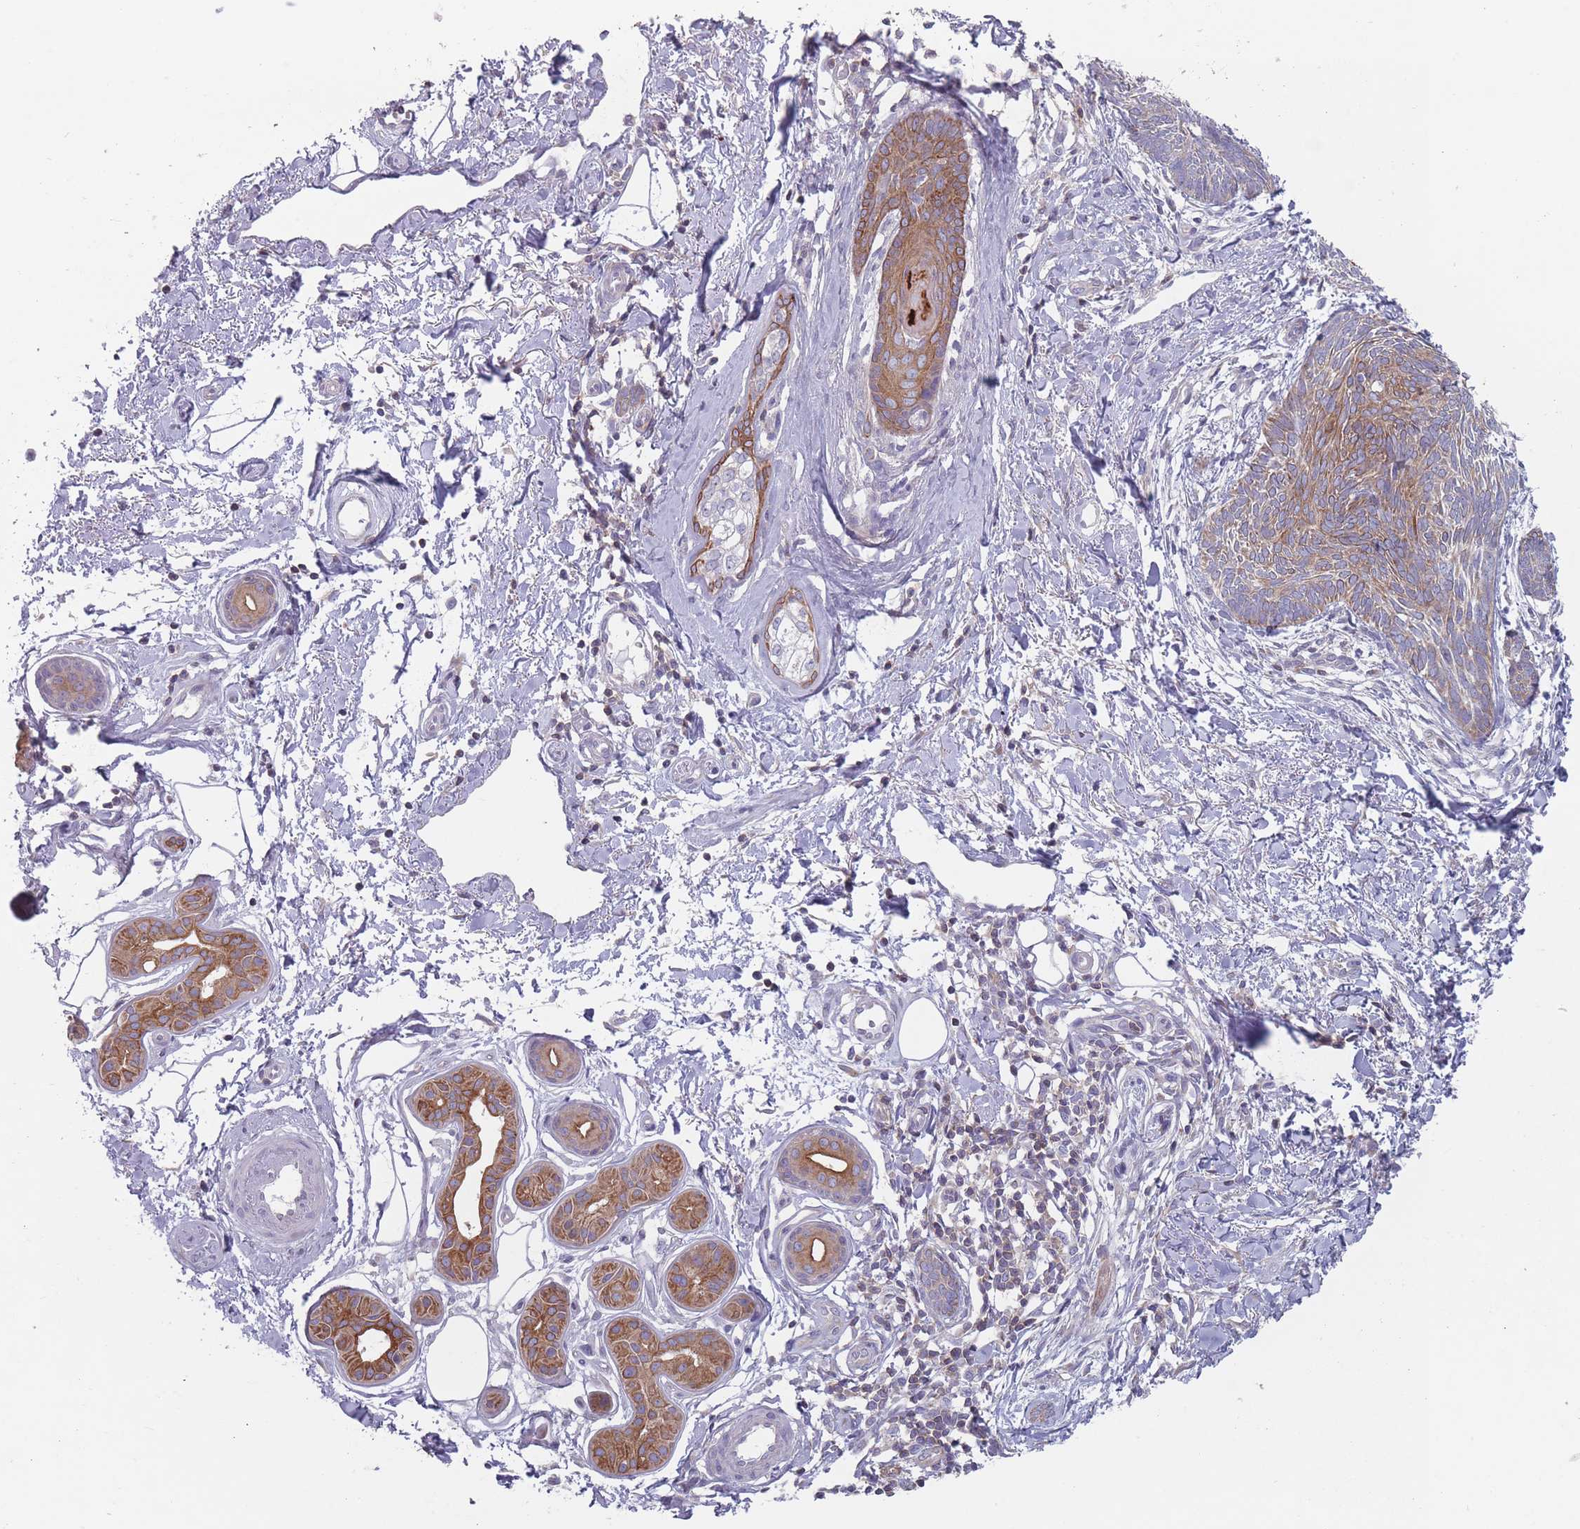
{"staining": {"intensity": "moderate", "quantity": ">75%", "location": "cytoplasmic/membranous"}, "tissue": "skin cancer", "cell_type": "Tumor cells", "image_type": "cancer", "snomed": [{"axis": "morphology", "description": "Basal cell carcinoma"}, {"axis": "topography", "description": "Skin"}], "caption": "IHC (DAB) staining of human skin cancer (basal cell carcinoma) reveals moderate cytoplasmic/membranous protein positivity in approximately >75% of tumor cells.", "gene": "HSBP1L1", "patient": {"sex": "female", "age": 81}}